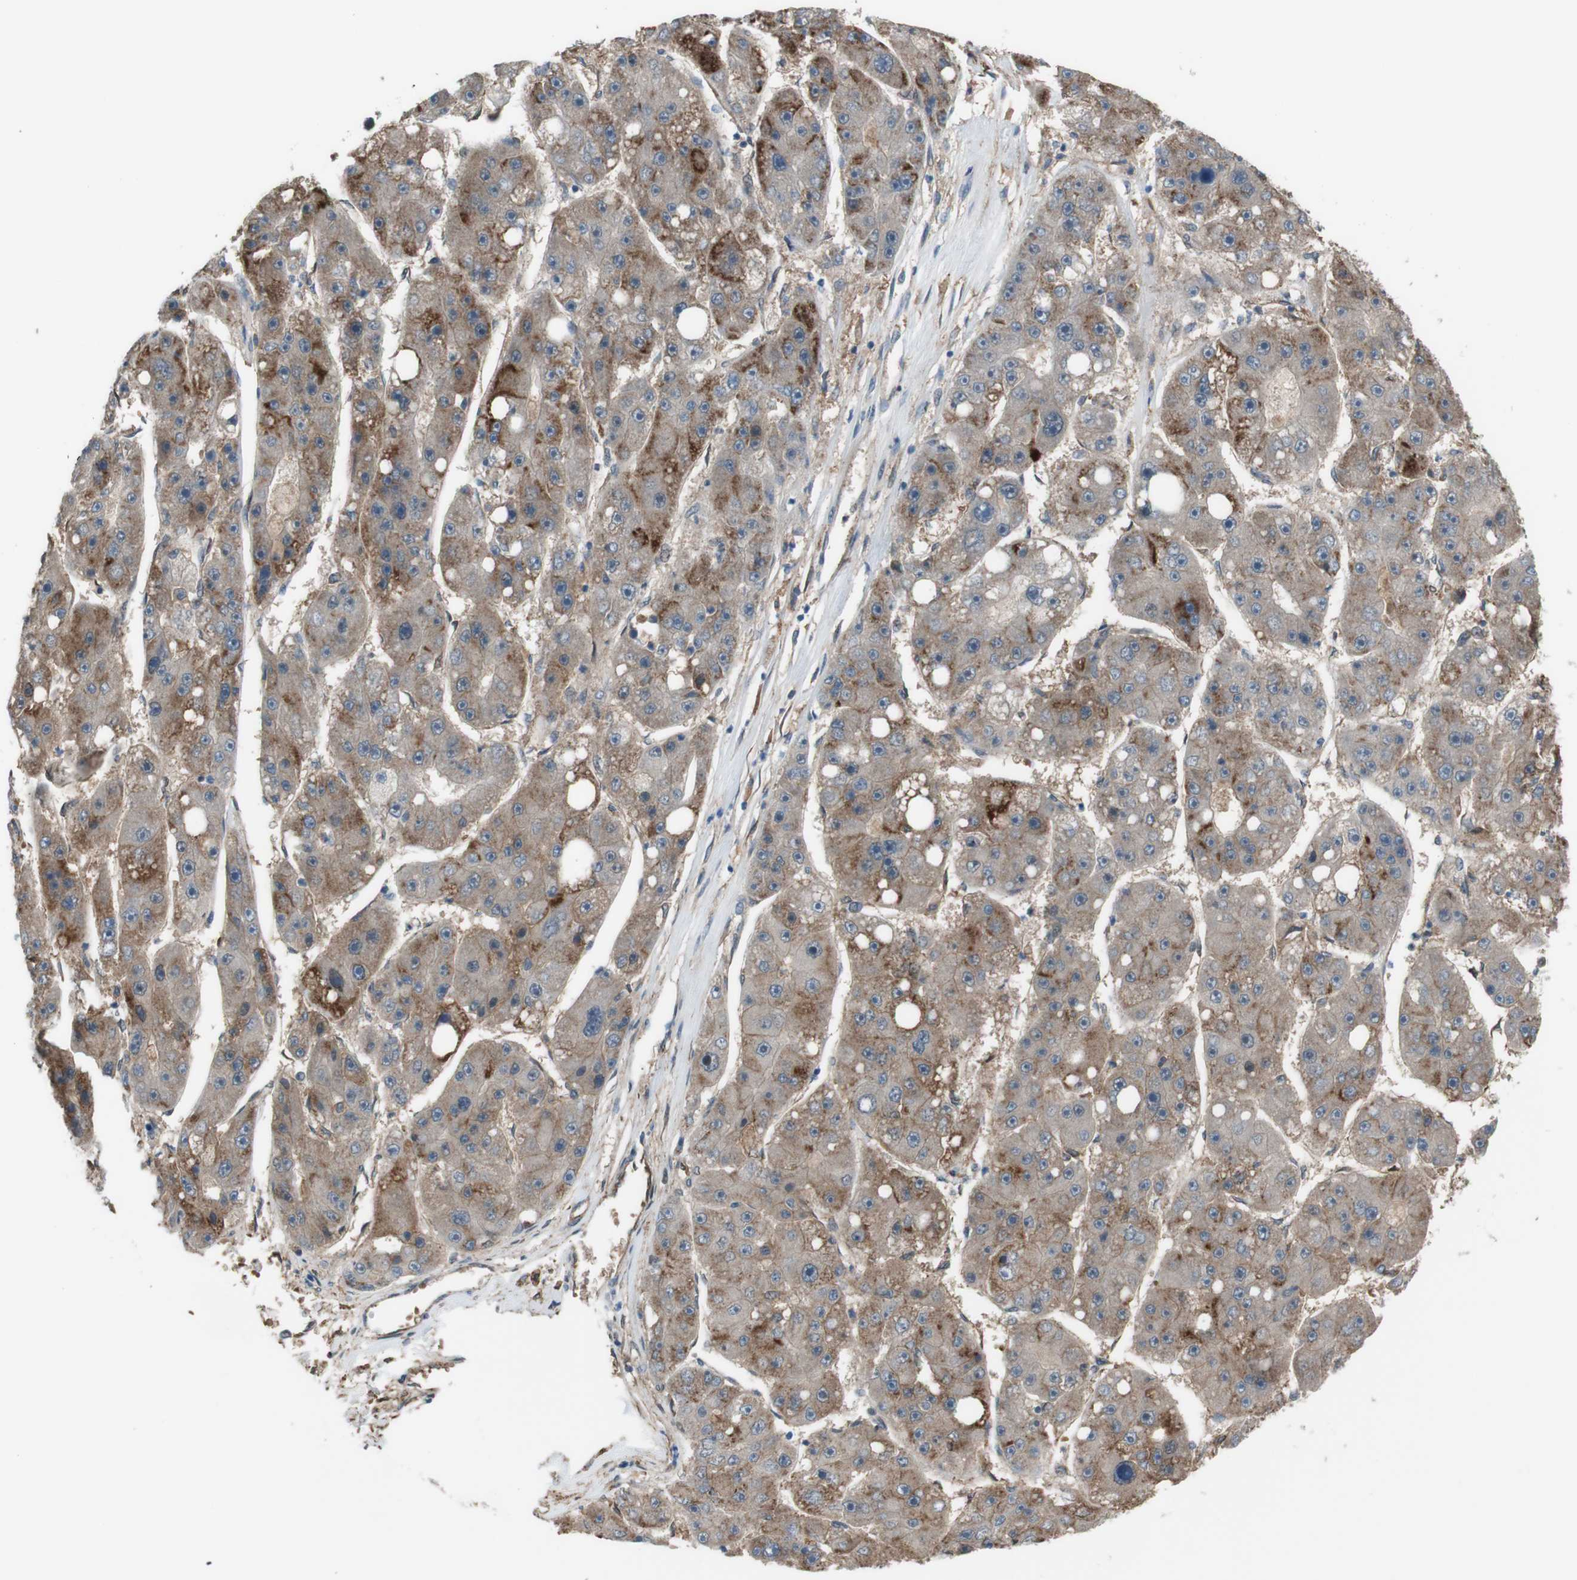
{"staining": {"intensity": "weak", "quantity": ">75%", "location": "cytoplasmic/membranous"}, "tissue": "liver cancer", "cell_type": "Tumor cells", "image_type": "cancer", "snomed": [{"axis": "morphology", "description": "Carcinoma, Hepatocellular, NOS"}, {"axis": "topography", "description": "Liver"}], "caption": "DAB immunohistochemical staining of liver hepatocellular carcinoma reveals weak cytoplasmic/membranous protein expression in approximately >75% of tumor cells.", "gene": "ATP2B1", "patient": {"sex": "female", "age": 61}}